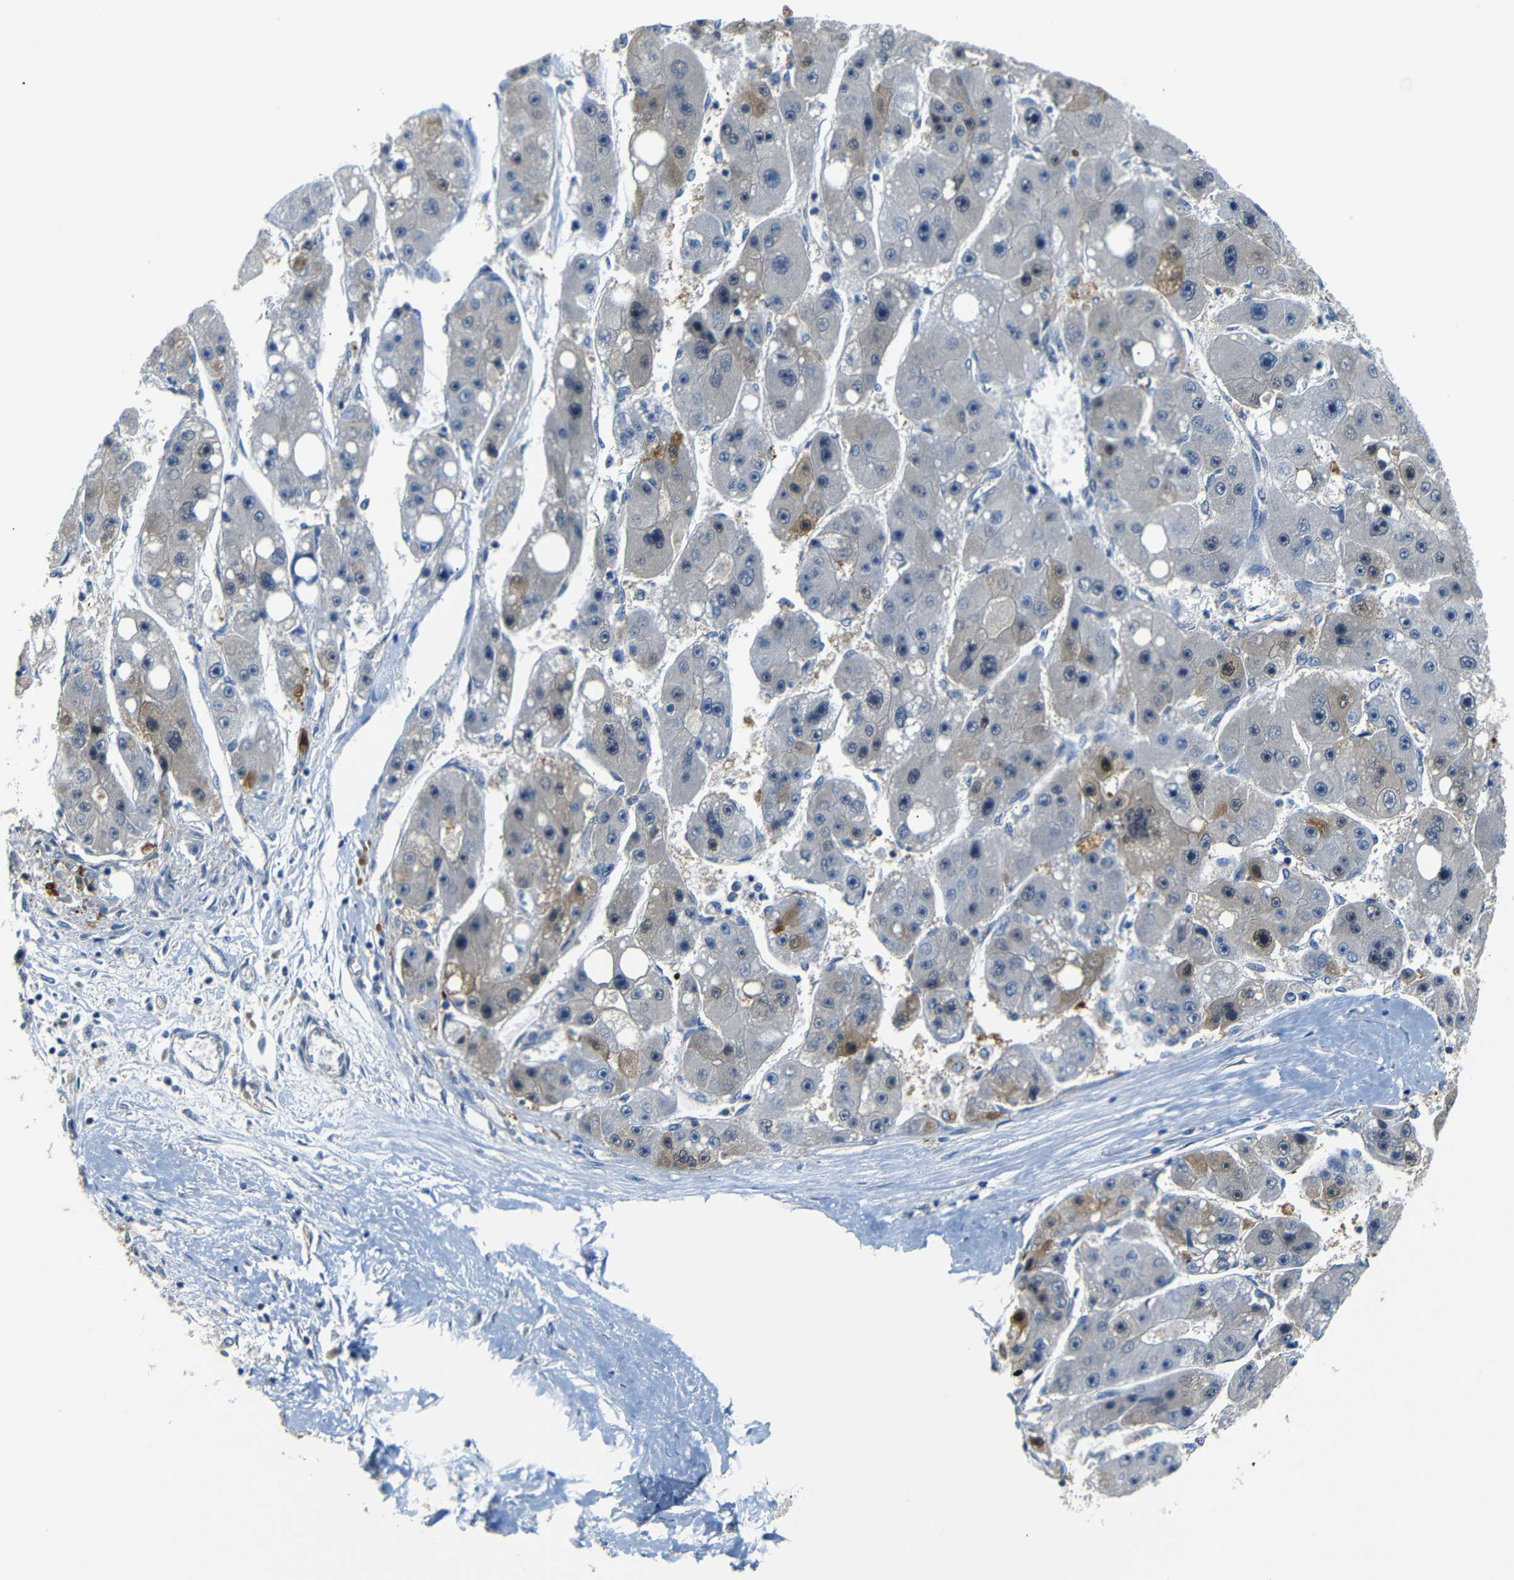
{"staining": {"intensity": "moderate", "quantity": "<25%", "location": "cytoplasmic/membranous"}, "tissue": "liver cancer", "cell_type": "Tumor cells", "image_type": "cancer", "snomed": [{"axis": "morphology", "description": "Carcinoma, Hepatocellular, NOS"}, {"axis": "topography", "description": "Liver"}], "caption": "A photomicrograph of human liver cancer (hepatocellular carcinoma) stained for a protein shows moderate cytoplasmic/membranous brown staining in tumor cells. The staining was performed using DAB (3,3'-diaminobenzidine) to visualize the protein expression in brown, while the nuclei were stained in blue with hematoxylin (Magnification: 20x).", "gene": "SFN", "patient": {"sex": "female", "age": 61}}